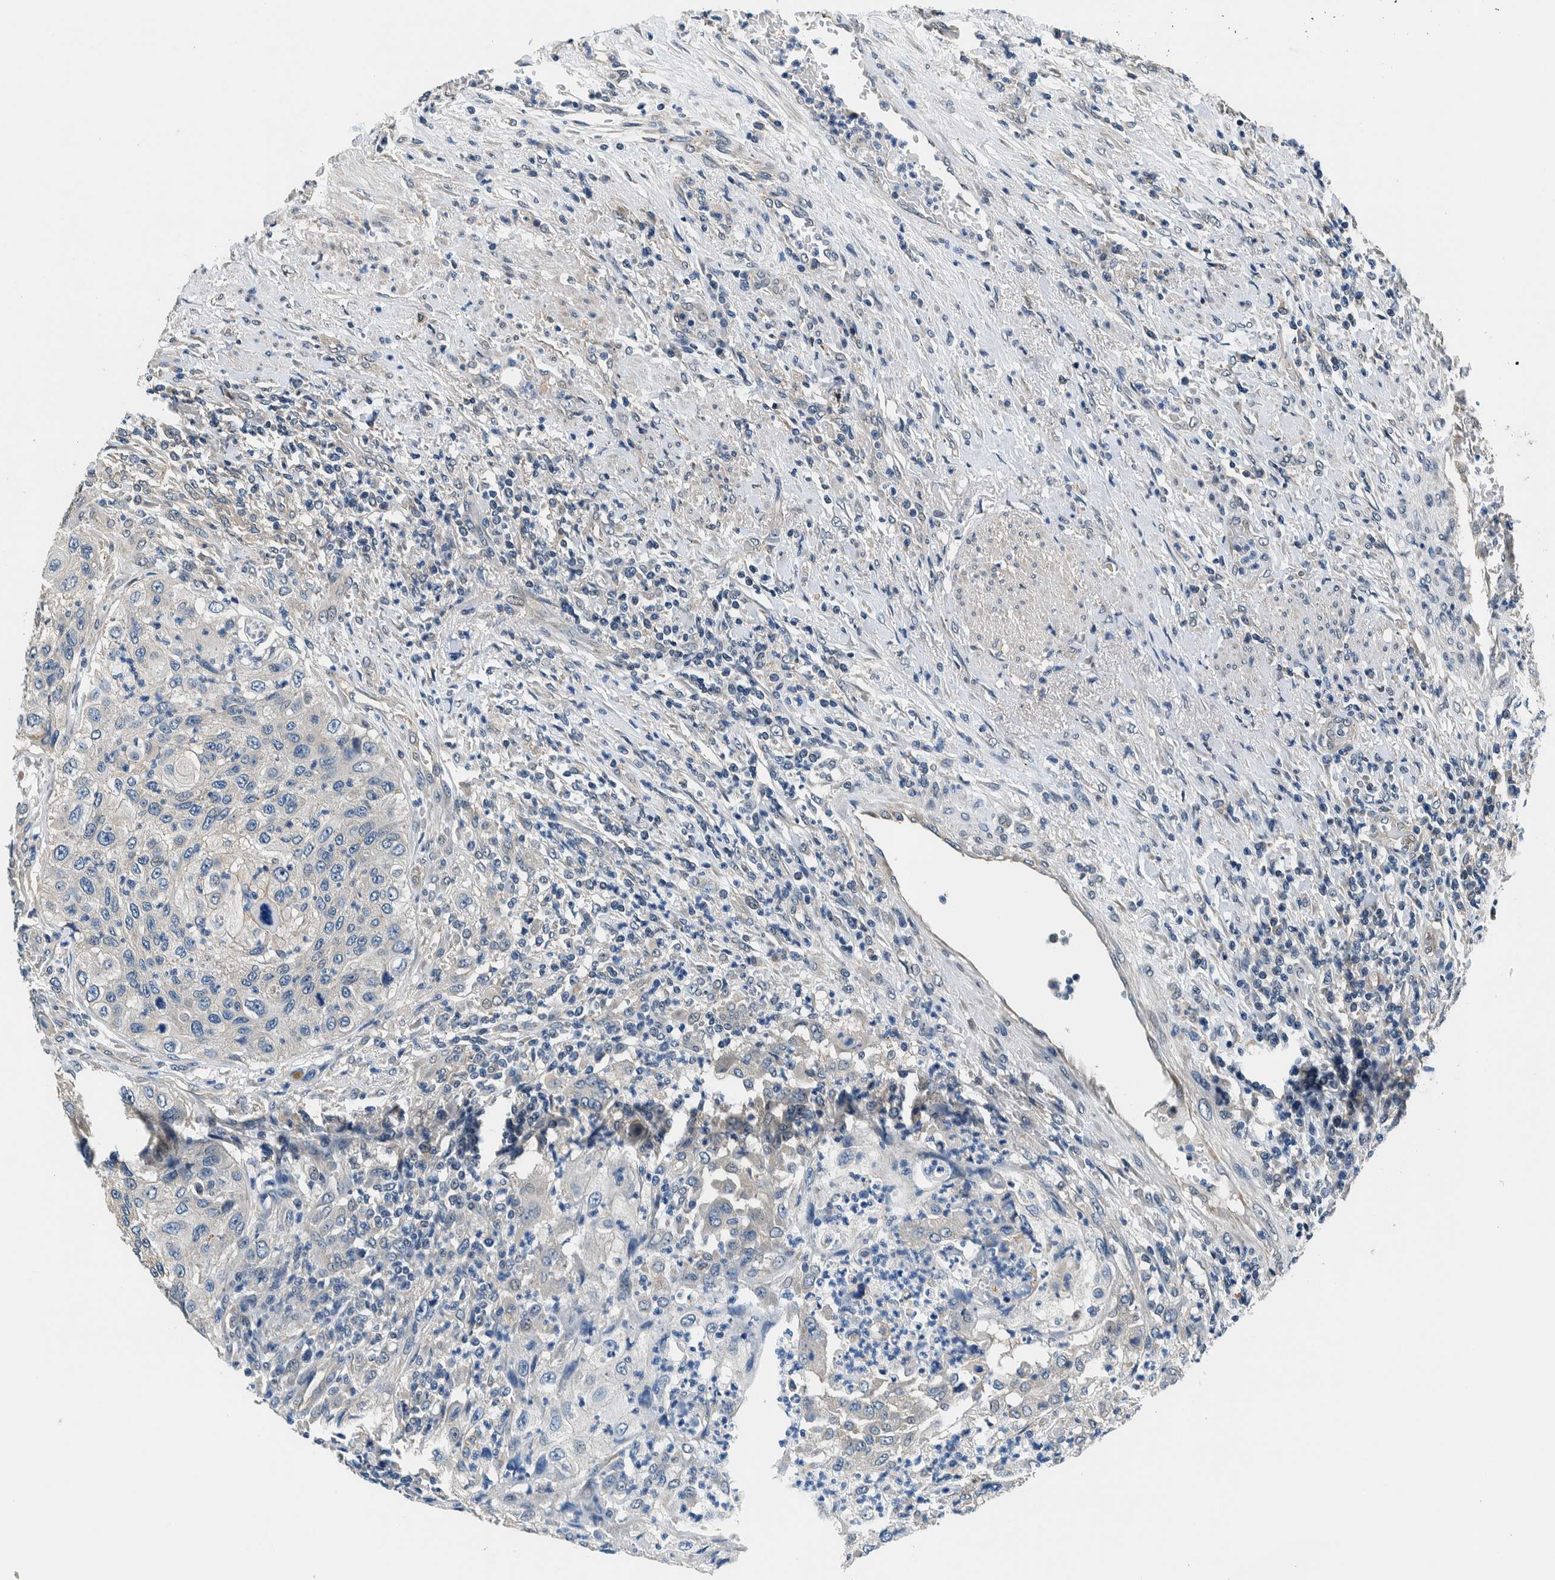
{"staining": {"intensity": "negative", "quantity": "none", "location": "none"}, "tissue": "urothelial cancer", "cell_type": "Tumor cells", "image_type": "cancer", "snomed": [{"axis": "morphology", "description": "Urothelial carcinoma, High grade"}, {"axis": "topography", "description": "Urinary bladder"}], "caption": "DAB (3,3'-diaminobenzidine) immunohistochemical staining of human high-grade urothelial carcinoma displays no significant expression in tumor cells.", "gene": "NIBAN2", "patient": {"sex": "female", "age": 60}}